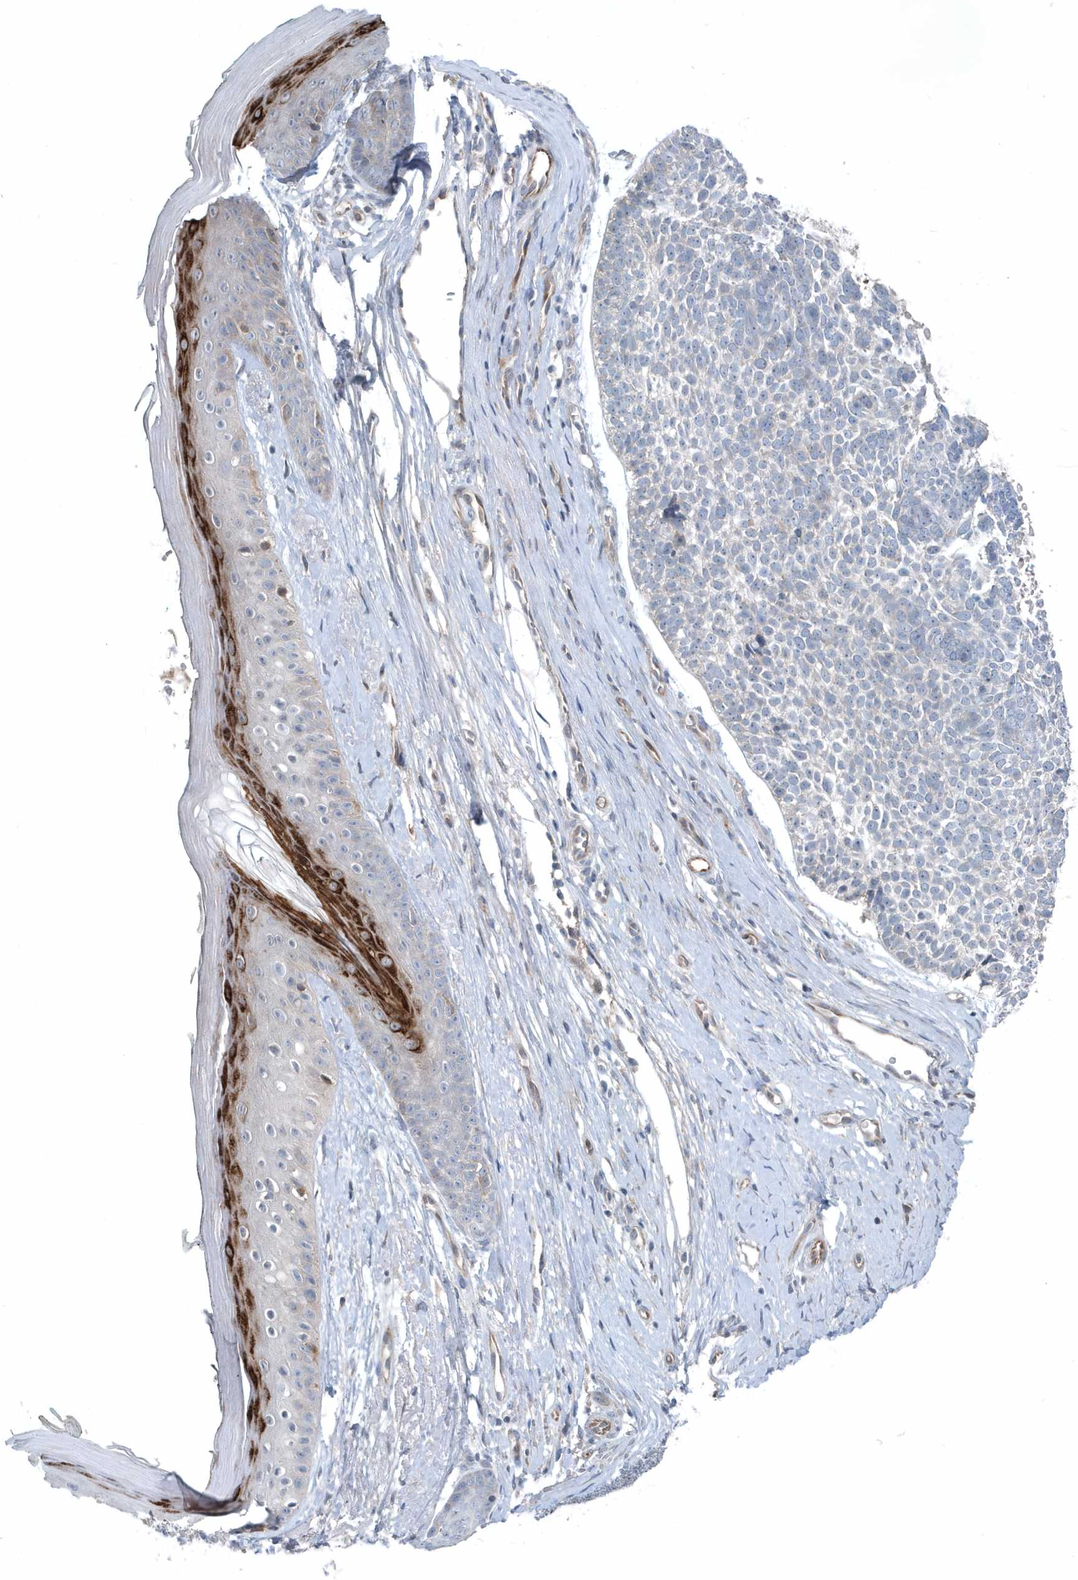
{"staining": {"intensity": "negative", "quantity": "none", "location": "none"}, "tissue": "skin cancer", "cell_type": "Tumor cells", "image_type": "cancer", "snomed": [{"axis": "morphology", "description": "Basal cell carcinoma"}, {"axis": "topography", "description": "Skin"}], "caption": "This is a micrograph of immunohistochemistry staining of skin cancer (basal cell carcinoma), which shows no positivity in tumor cells.", "gene": "MCC", "patient": {"sex": "female", "age": 81}}